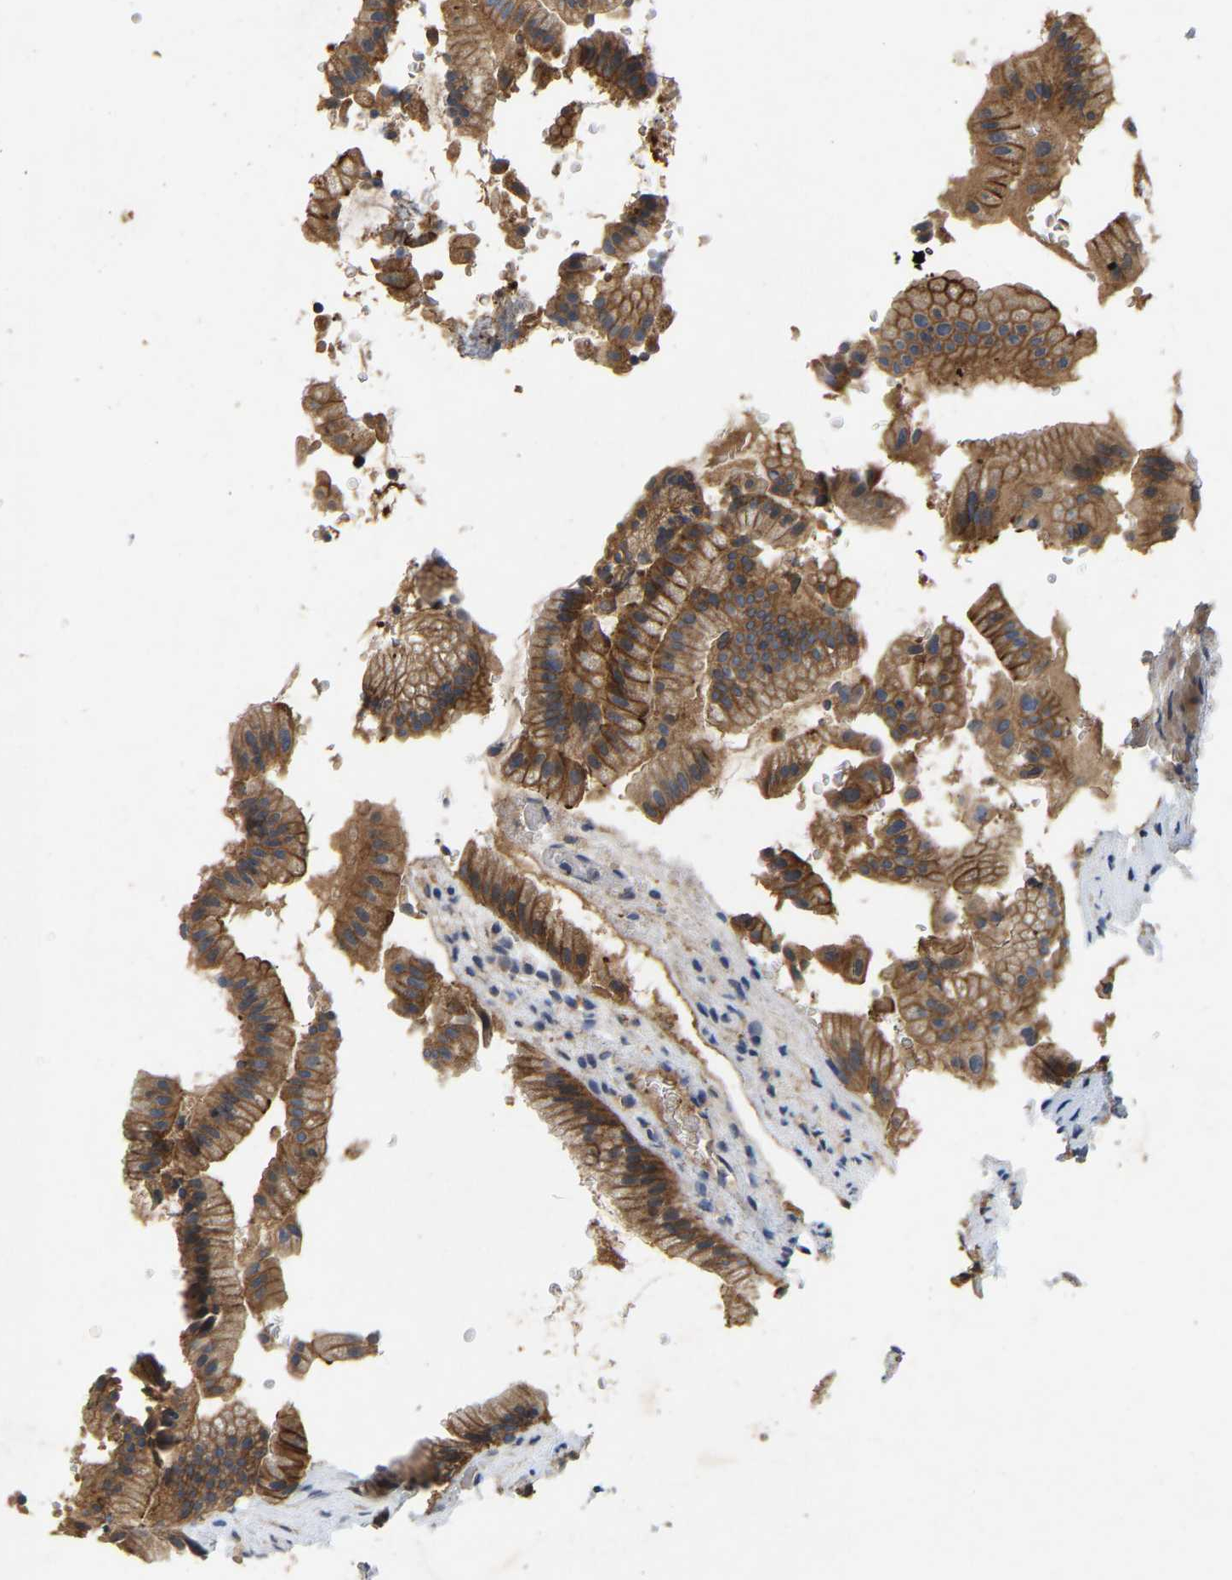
{"staining": {"intensity": "strong", "quantity": ">75%", "location": "cytoplasmic/membranous"}, "tissue": "gallbladder", "cell_type": "Glandular cells", "image_type": "normal", "snomed": [{"axis": "morphology", "description": "Normal tissue, NOS"}, {"axis": "topography", "description": "Gallbladder"}], "caption": "Gallbladder was stained to show a protein in brown. There is high levels of strong cytoplasmic/membranous positivity in approximately >75% of glandular cells. Nuclei are stained in blue.", "gene": "LPAR2", "patient": {"sex": "male", "age": 49}}